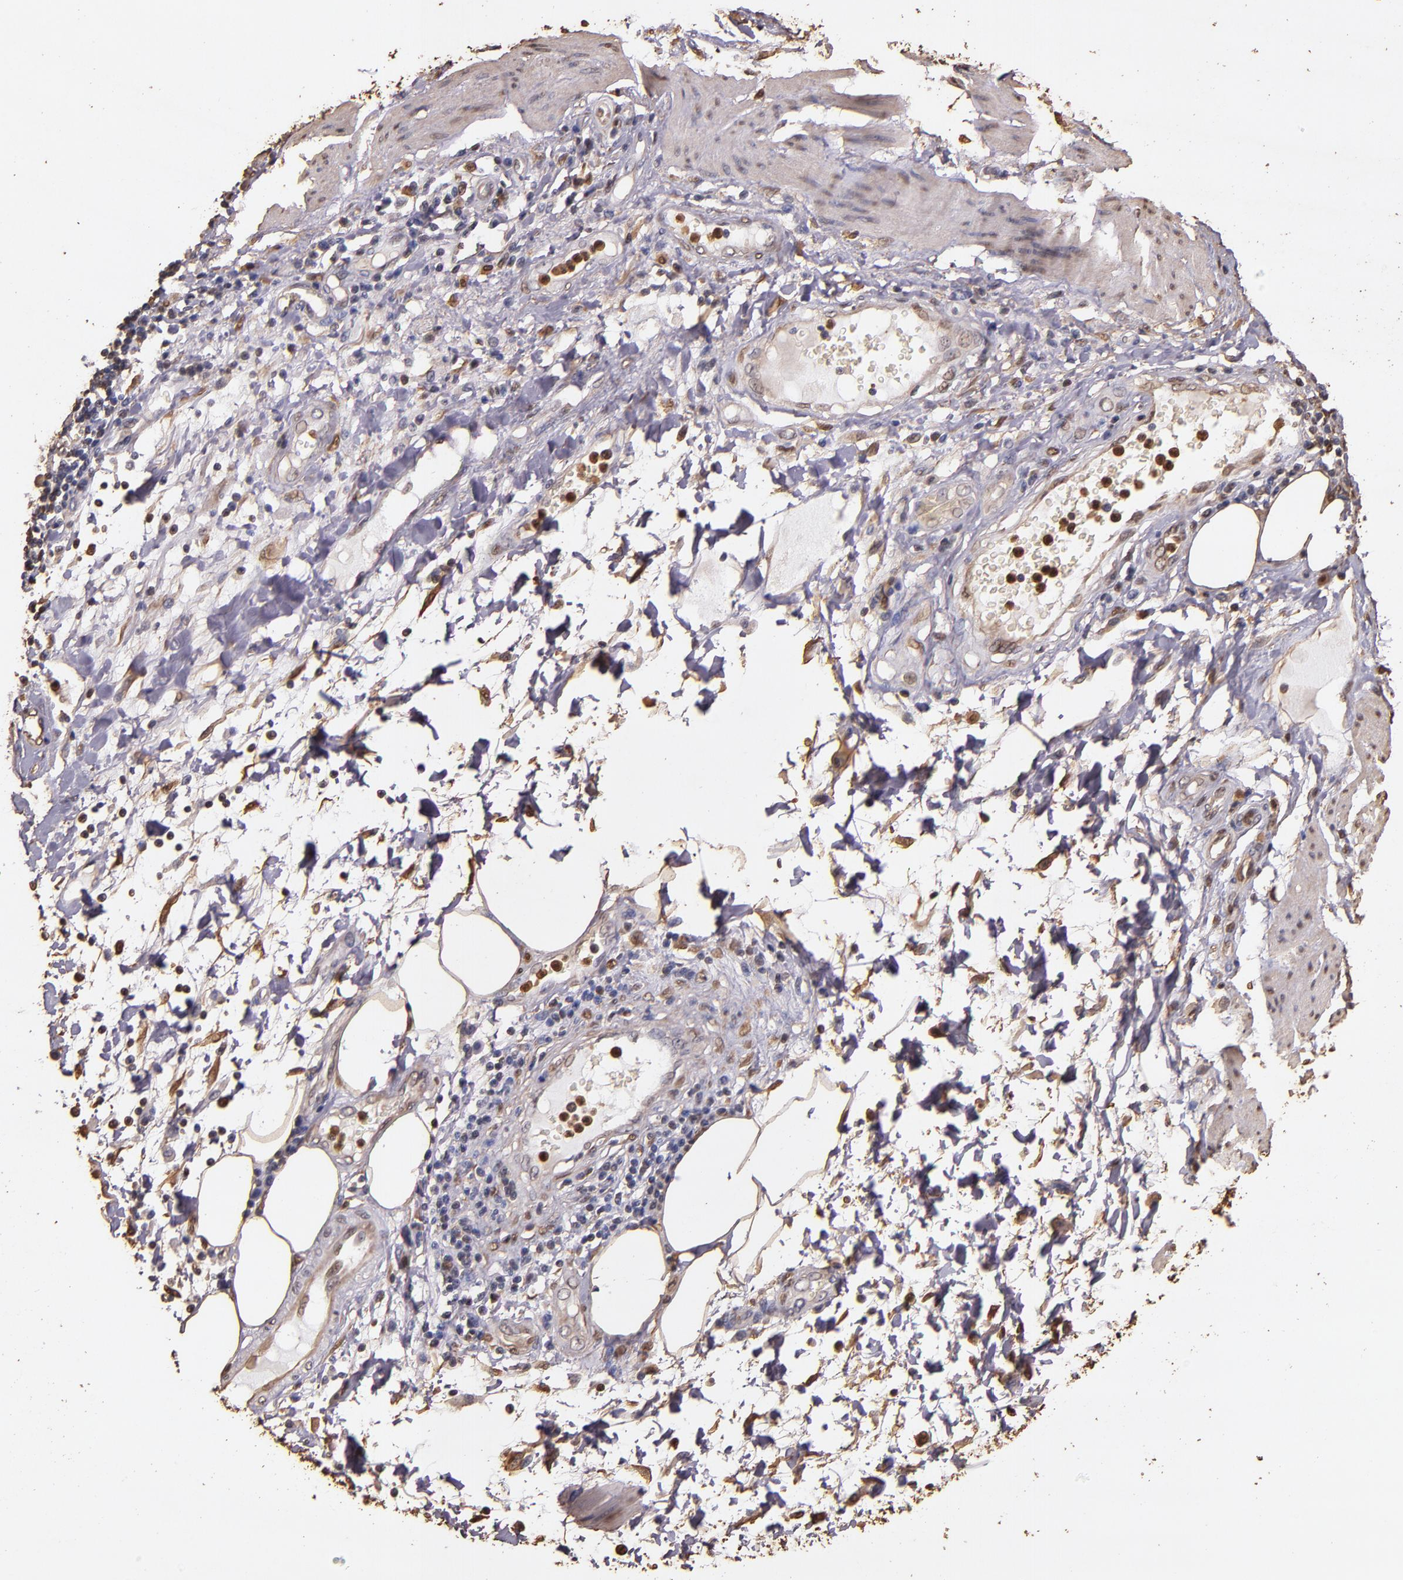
{"staining": {"intensity": "moderate", "quantity": ">75%", "location": "cytoplasmic/membranous,nuclear"}, "tissue": "stomach cancer", "cell_type": "Tumor cells", "image_type": "cancer", "snomed": [{"axis": "morphology", "description": "Adenocarcinoma, NOS"}, {"axis": "topography", "description": "Pancreas"}, {"axis": "topography", "description": "Stomach, upper"}], "caption": "Stomach adenocarcinoma stained with a protein marker reveals moderate staining in tumor cells.", "gene": "S100A6", "patient": {"sex": "male", "age": 77}}